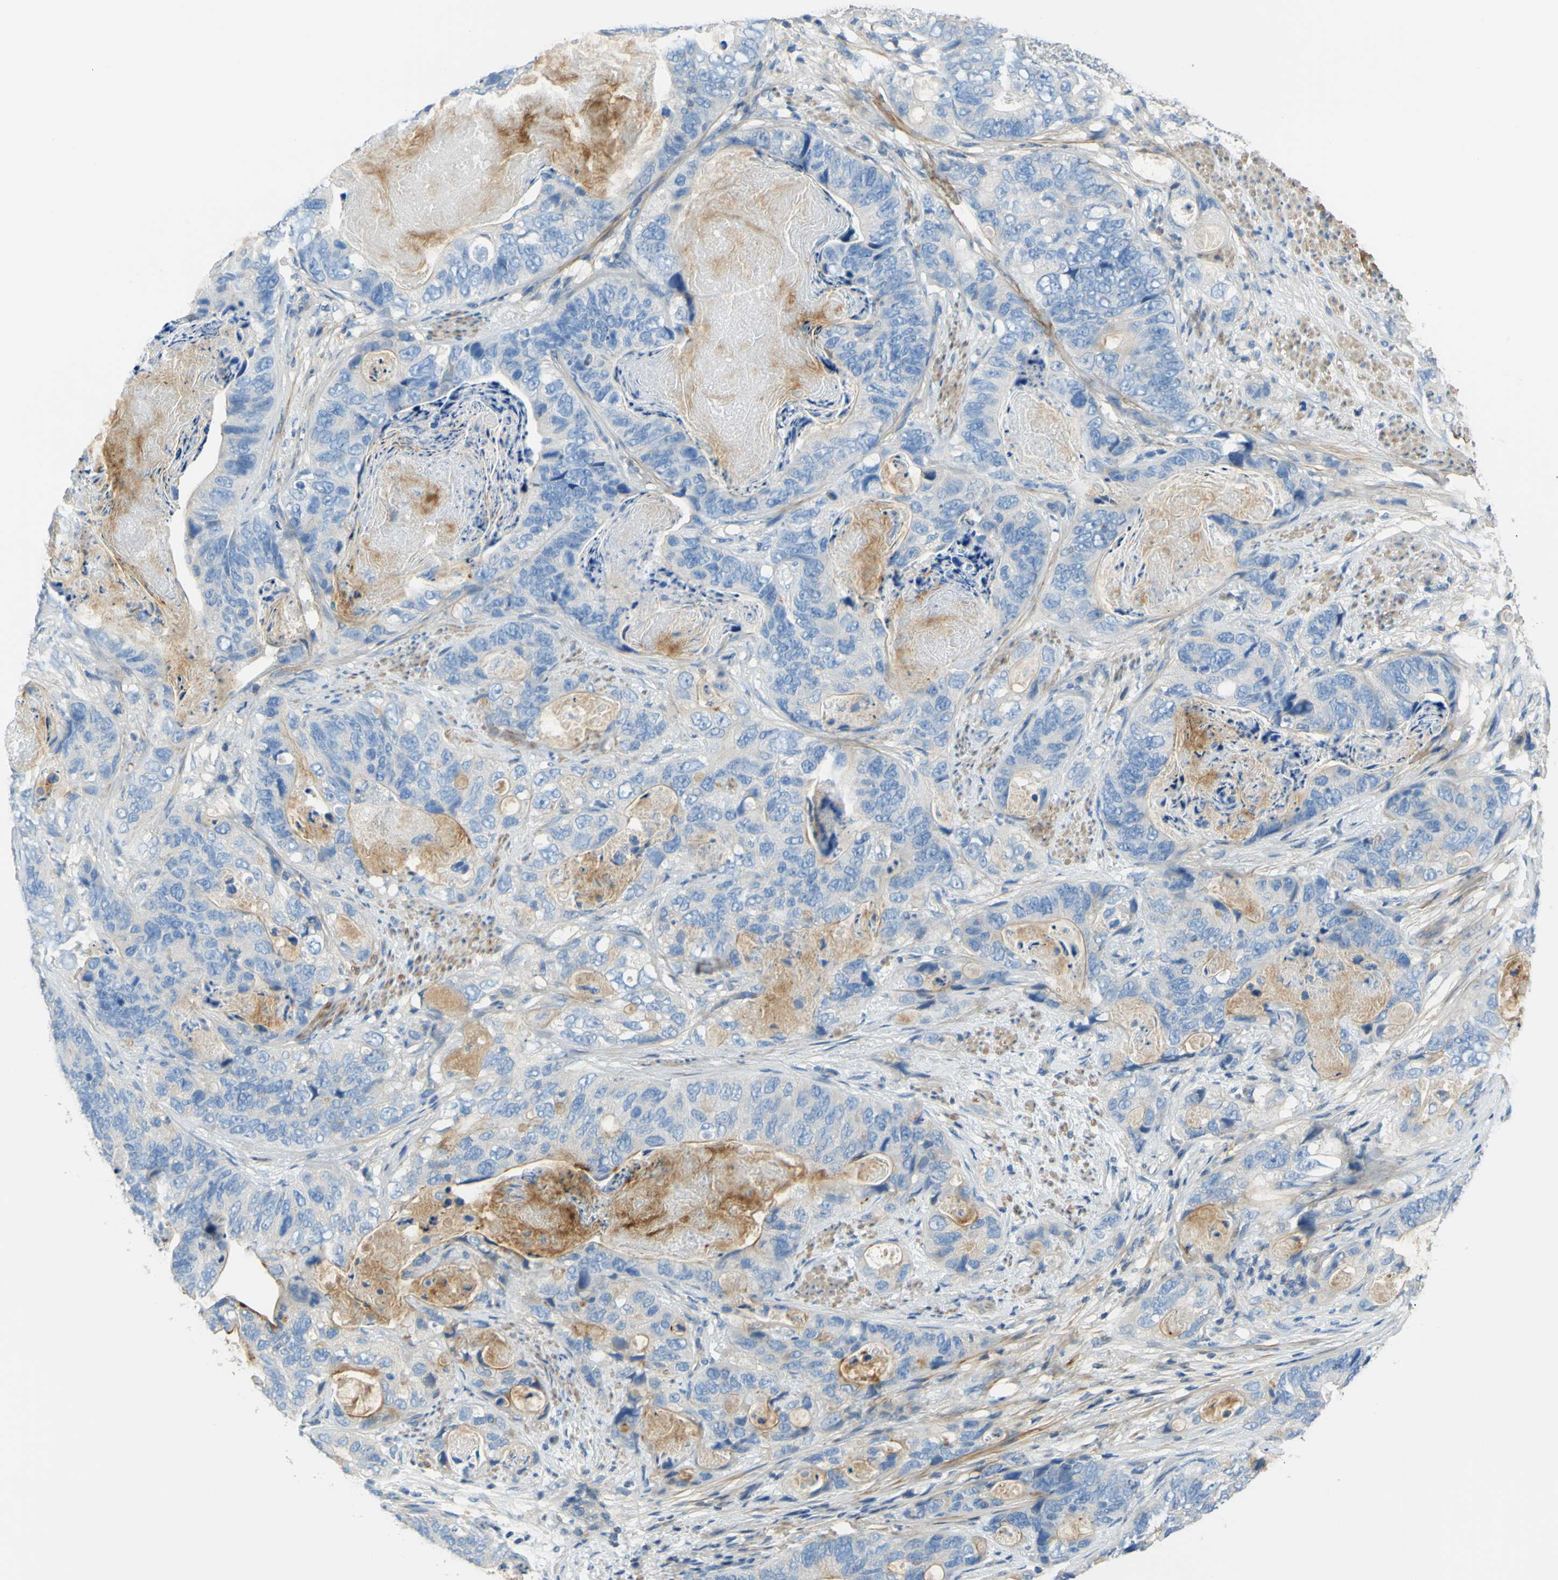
{"staining": {"intensity": "moderate", "quantity": "<25%", "location": "cytoplasmic/membranous"}, "tissue": "stomach cancer", "cell_type": "Tumor cells", "image_type": "cancer", "snomed": [{"axis": "morphology", "description": "Adenocarcinoma, NOS"}, {"axis": "topography", "description": "Stomach"}], "caption": "Brown immunohistochemical staining in human stomach cancer displays moderate cytoplasmic/membranous expression in about <25% of tumor cells.", "gene": "OGN", "patient": {"sex": "female", "age": 89}}